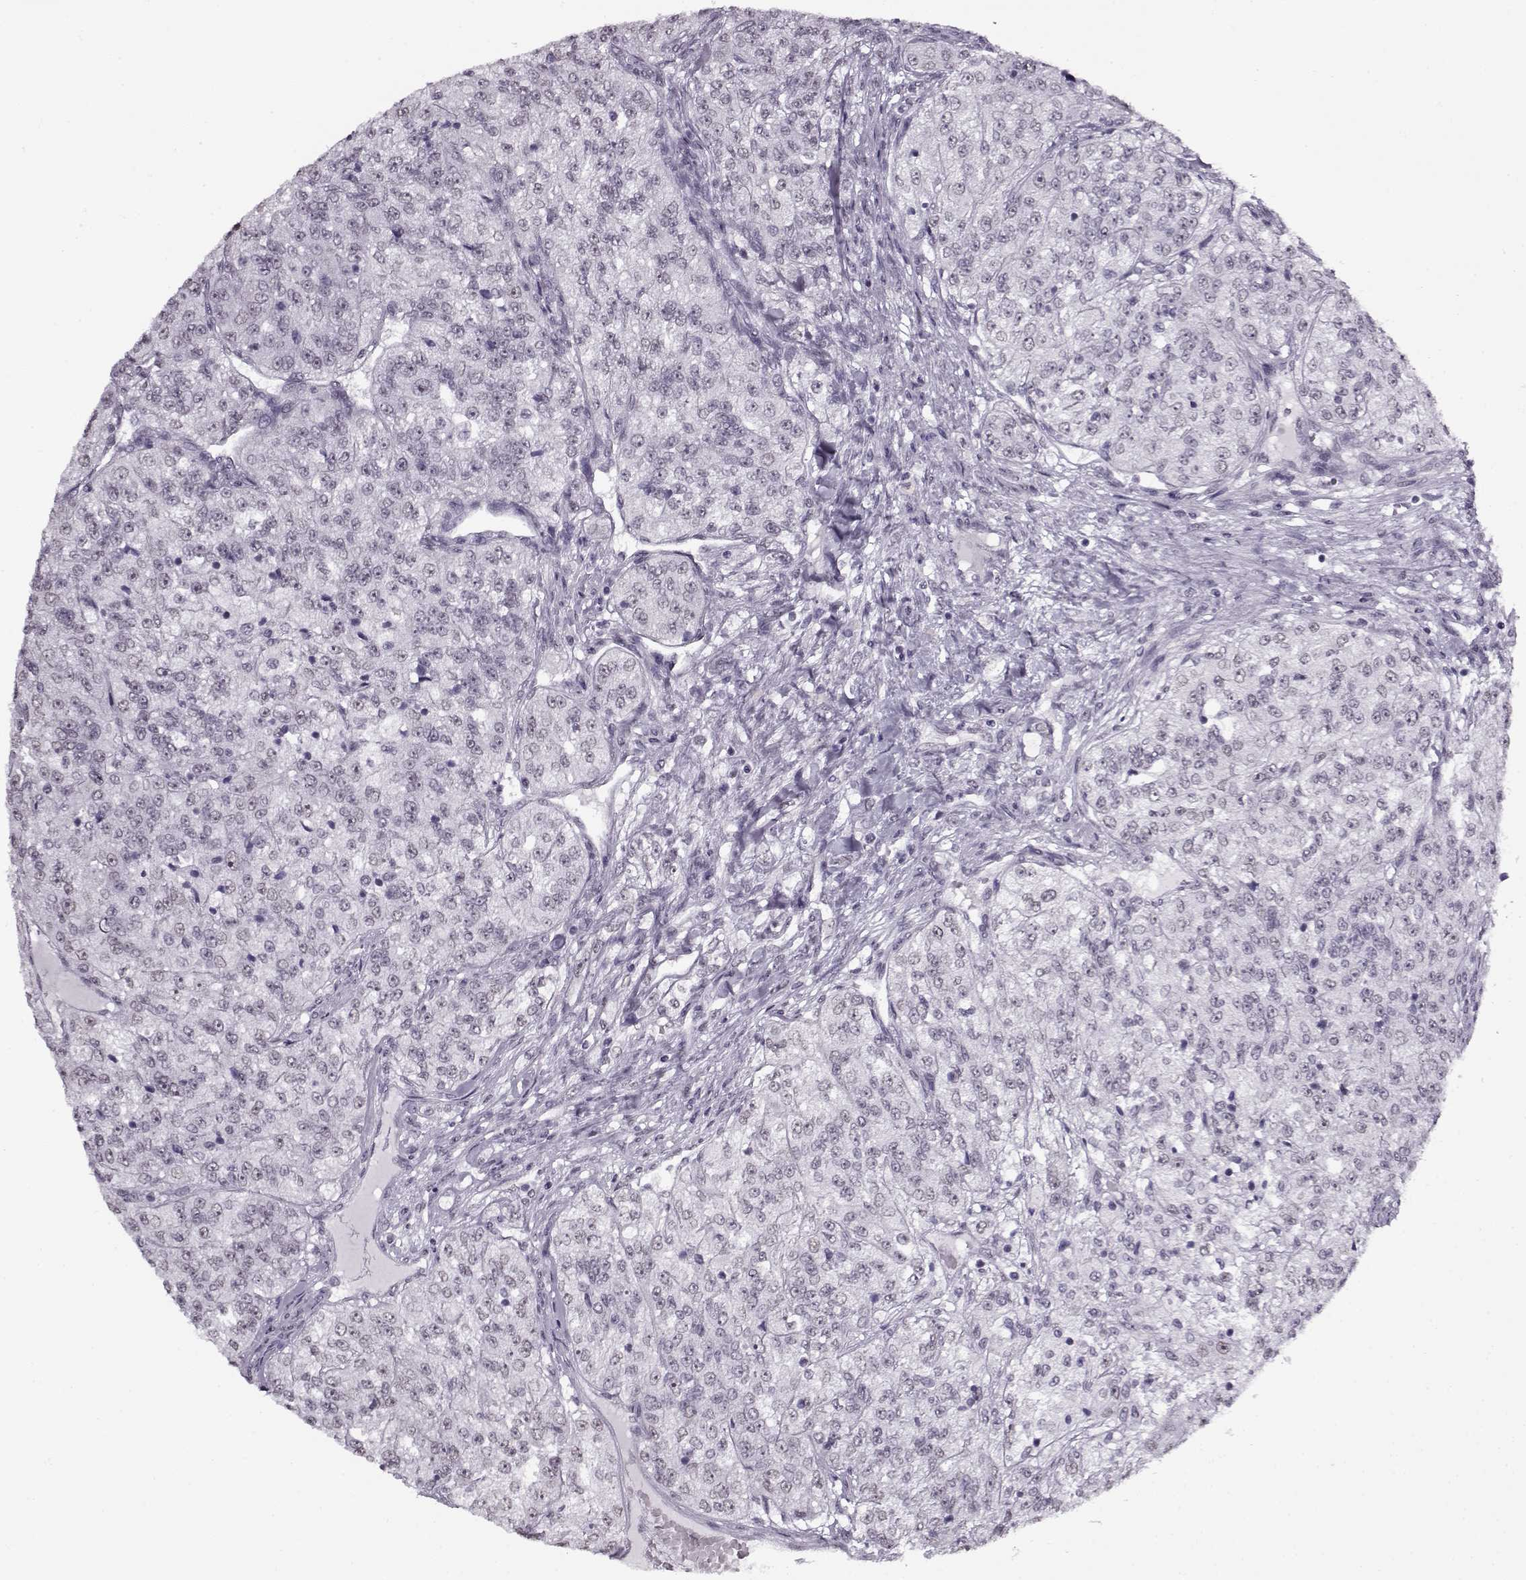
{"staining": {"intensity": "negative", "quantity": "none", "location": "none"}, "tissue": "renal cancer", "cell_type": "Tumor cells", "image_type": "cancer", "snomed": [{"axis": "morphology", "description": "Adenocarcinoma, NOS"}, {"axis": "topography", "description": "Kidney"}], "caption": "Photomicrograph shows no protein expression in tumor cells of renal cancer tissue. (IHC, brightfield microscopy, high magnification).", "gene": "PRMT8", "patient": {"sex": "female", "age": 63}}